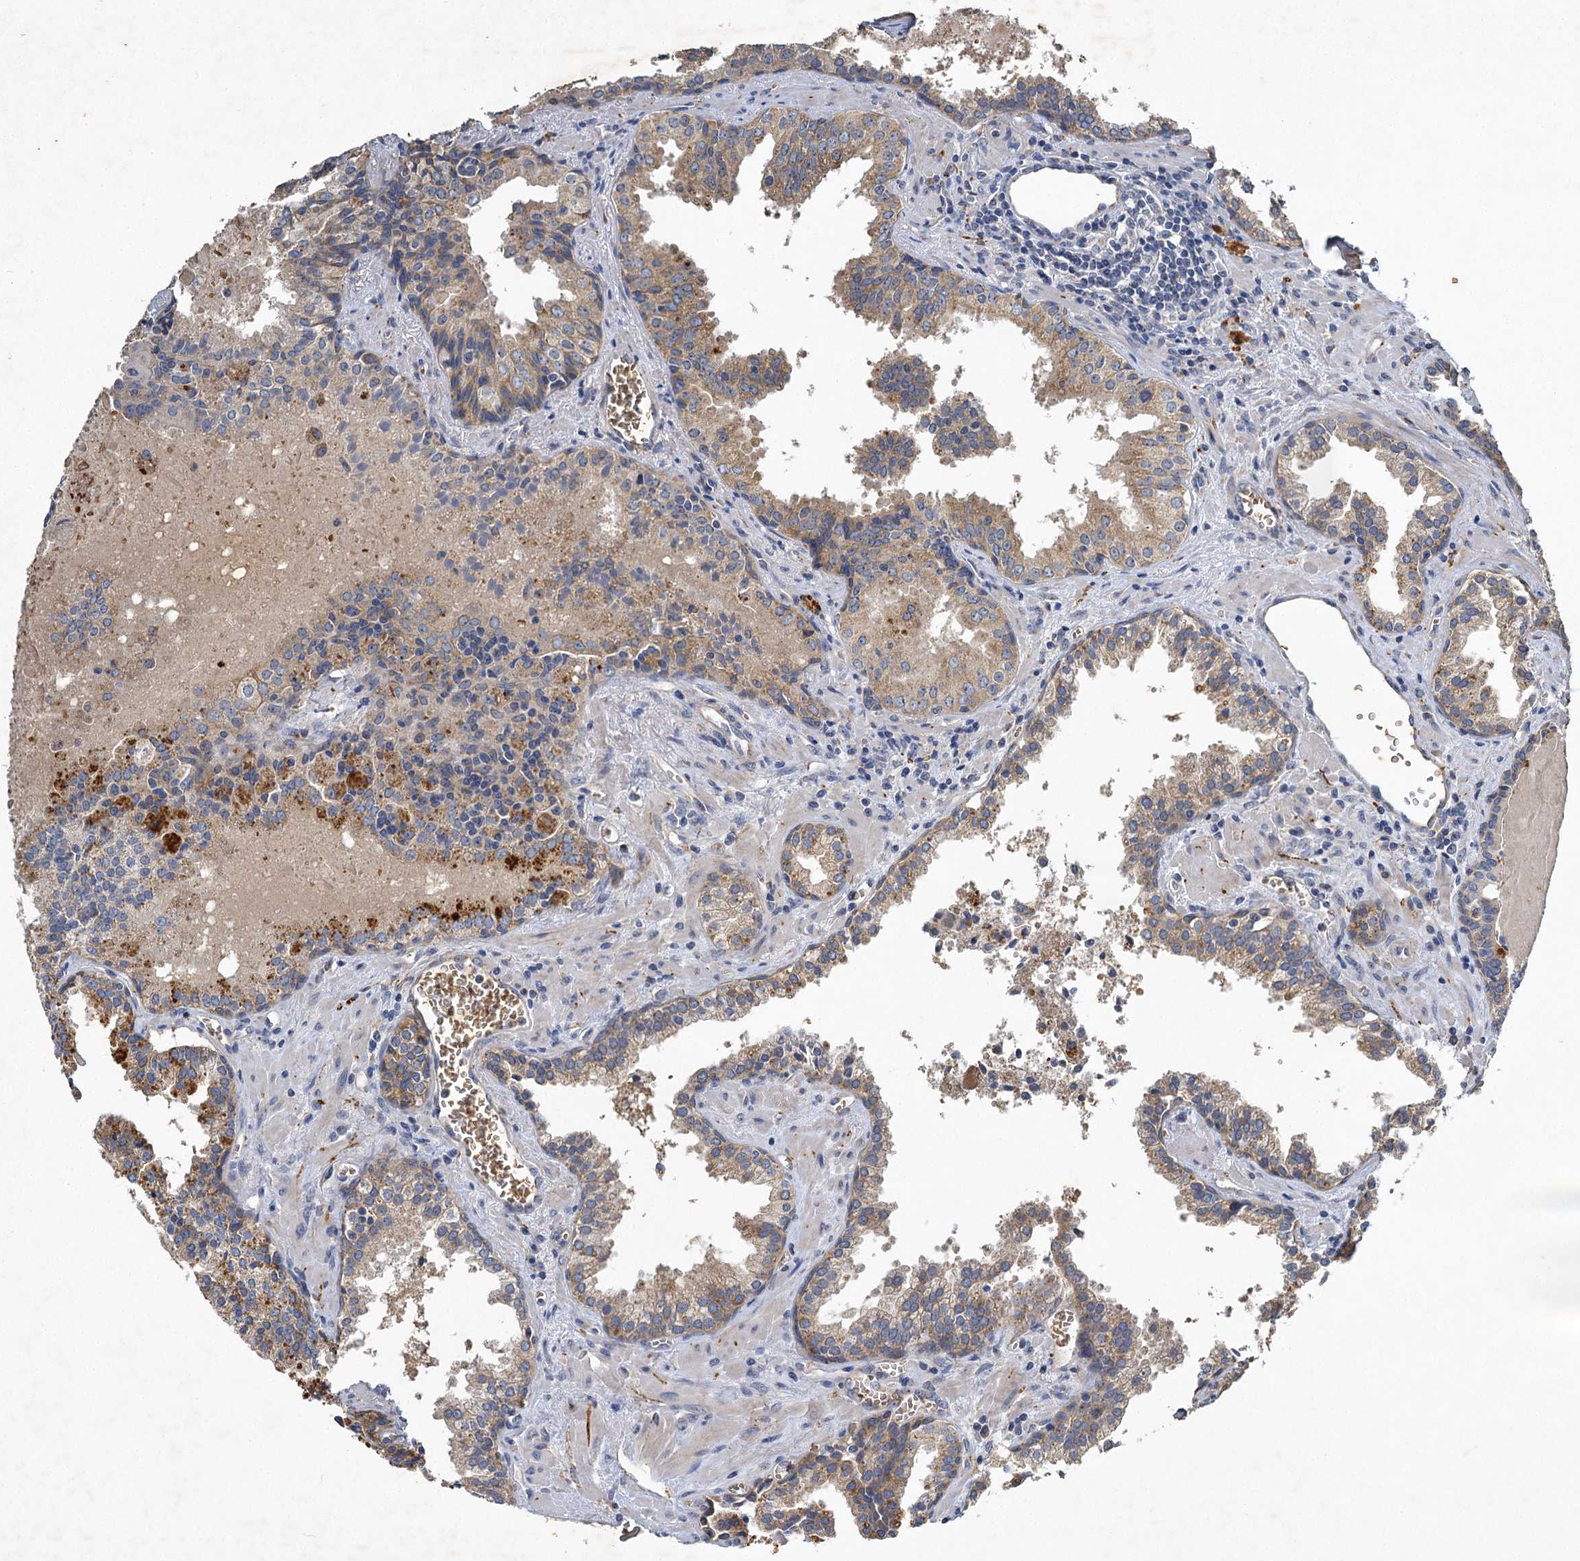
{"staining": {"intensity": "moderate", "quantity": ">75%", "location": "cytoplasmic/membranous"}, "tissue": "prostate cancer", "cell_type": "Tumor cells", "image_type": "cancer", "snomed": [{"axis": "morphology", "description": "Adenocarcinoma, High grade"}, {"axis": "topography", "description": "Prostate"}], "caption": "Protein expression analysis of human prostate cancer reveals moderate cytoplasmic/membranous expression in about >75% of tumor cells. The staining was performed using DAB, with brown indicating positive protein expression. Nuclei are stained blue with hematoxylin.", "gene": "BCS1L", "patient": {"sex": "male", "age": 68}}